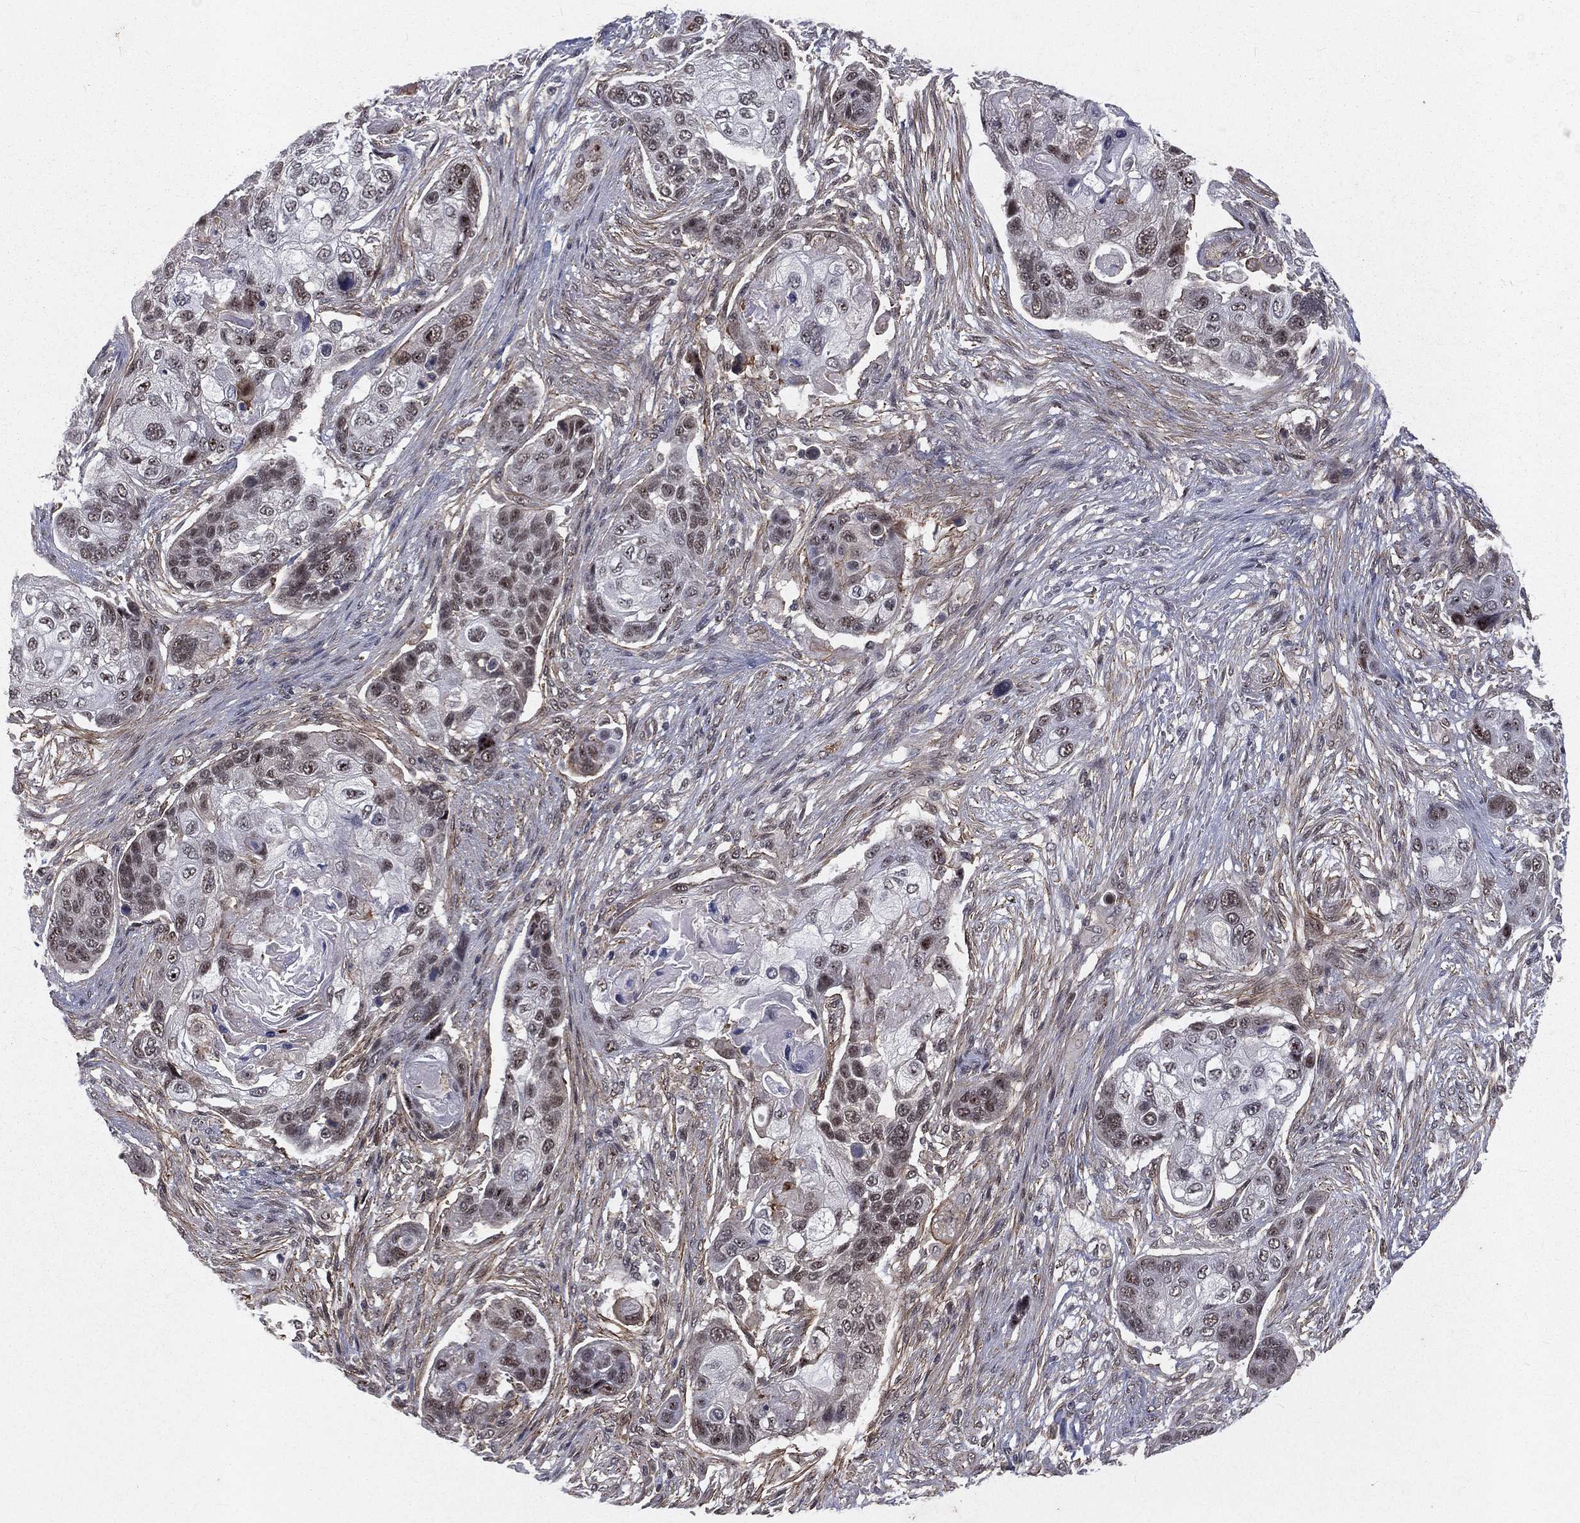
{"staining": {"intensity": "moderate", "quantity": "<25%", "location": "nuclear"}, "tissue": "lung cancer", "cell_type": "Tumor cells", "image_type": "cancer", "snomed": [{"axis": "morphology", "description": "Squamous cell carcinoma, NOS"}, {"axis": "topography", "description": "Lung"}], "caption": "This image demonstrates lung cancer (squamous cell carcinoma) stained with immunohistochemistry to label a protein in brown. The nuclear of tumor cells show moderate positivity for the protein. Nuclei are counter-stained blue.", "gene": "MORC2", "patient": {"sex": "male", "age": 69}}